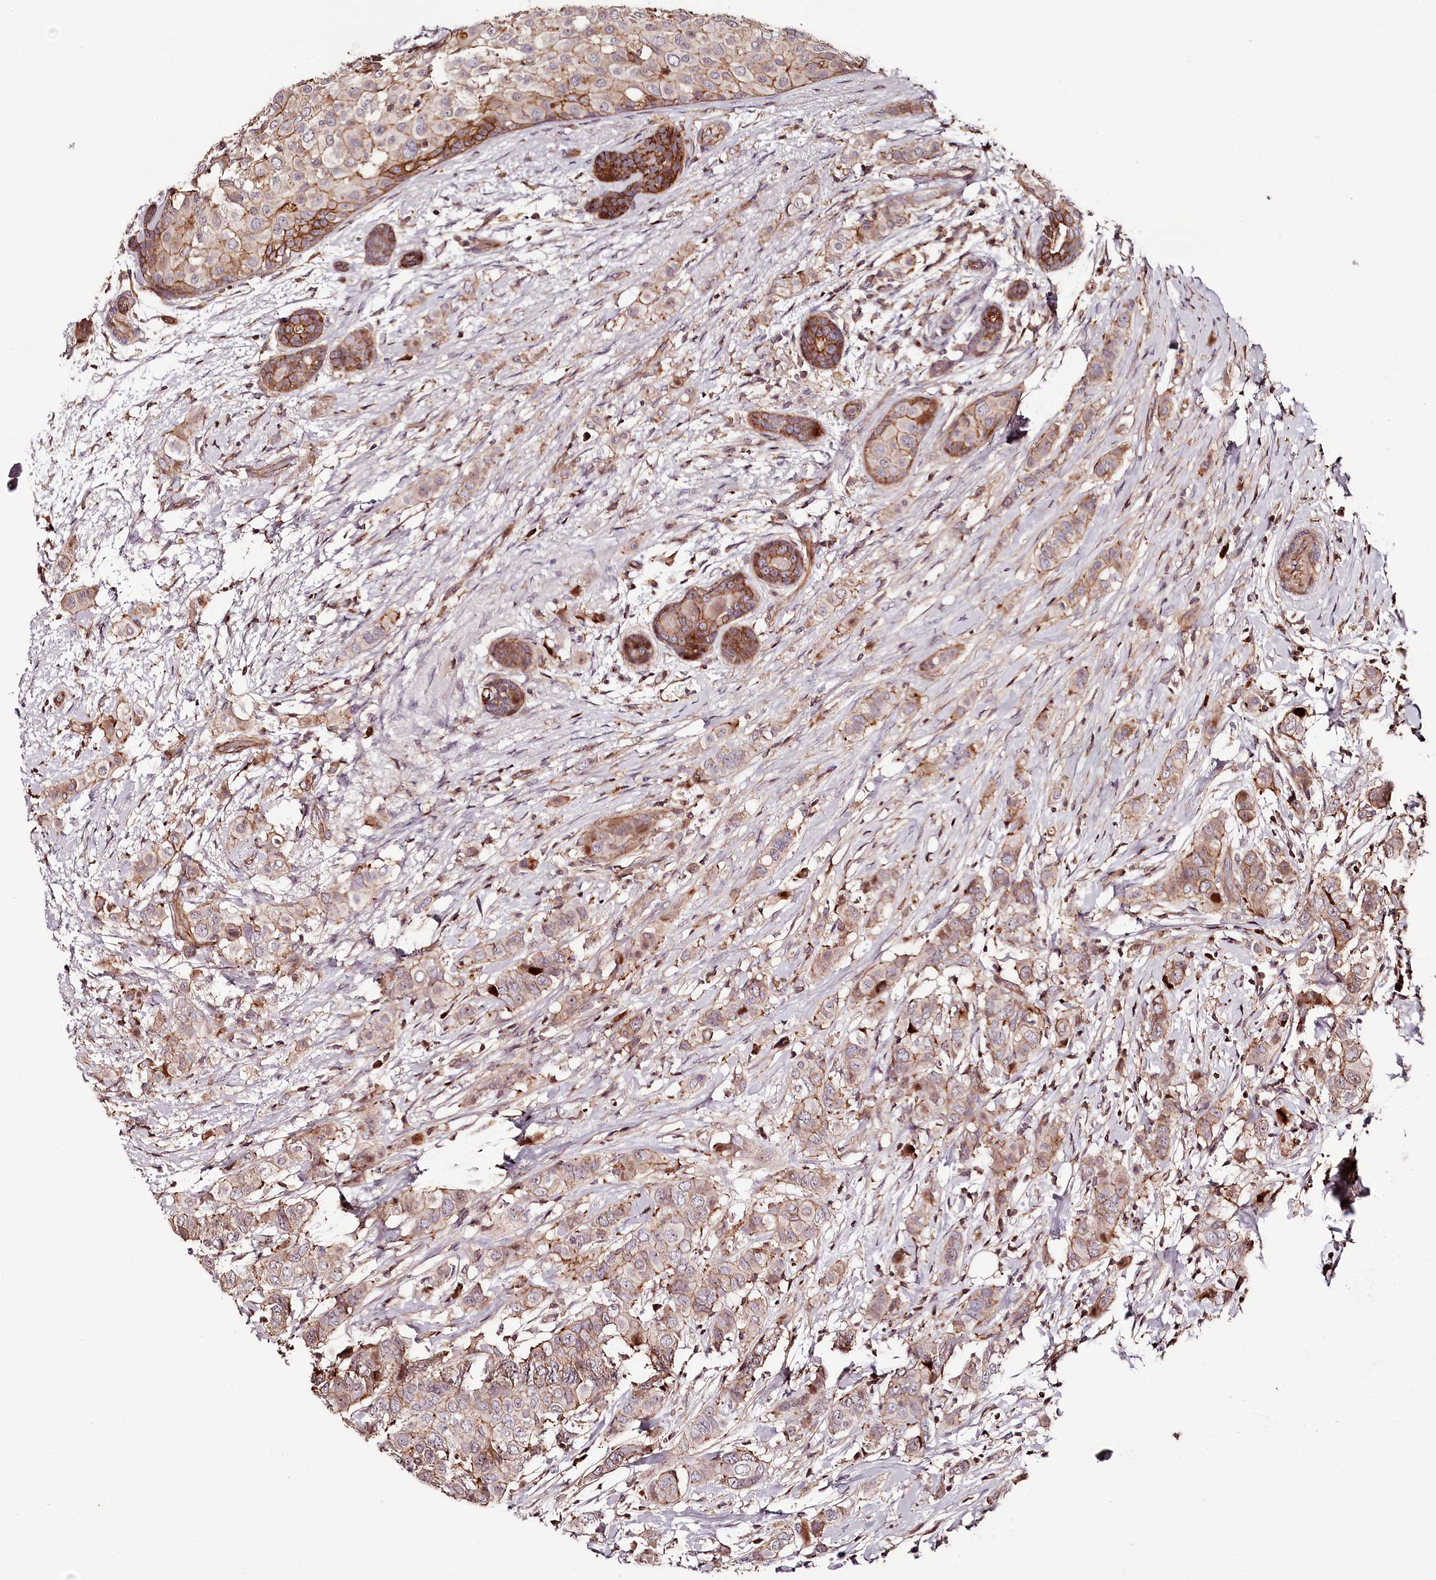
{"staining": {"intensity": "weak", "quantity": ">75%", "location": "cytoplasmic/membranous"}, "tissue": "breast cancer", "cell_type": "Tumor cells", "image_type": "cancer", "snomed": [{"axis": "morphology", "description": "Lobular carcinoma"}, {"axis": "topography", "description": "Breast"}], "caption": "Protein staining shows weak cytoplasmic/membranous positivity in approximately >75% of tumor cells in breast cancer.", "gene": "KIF14", "patient": {"sex": "female", "age": 51}}